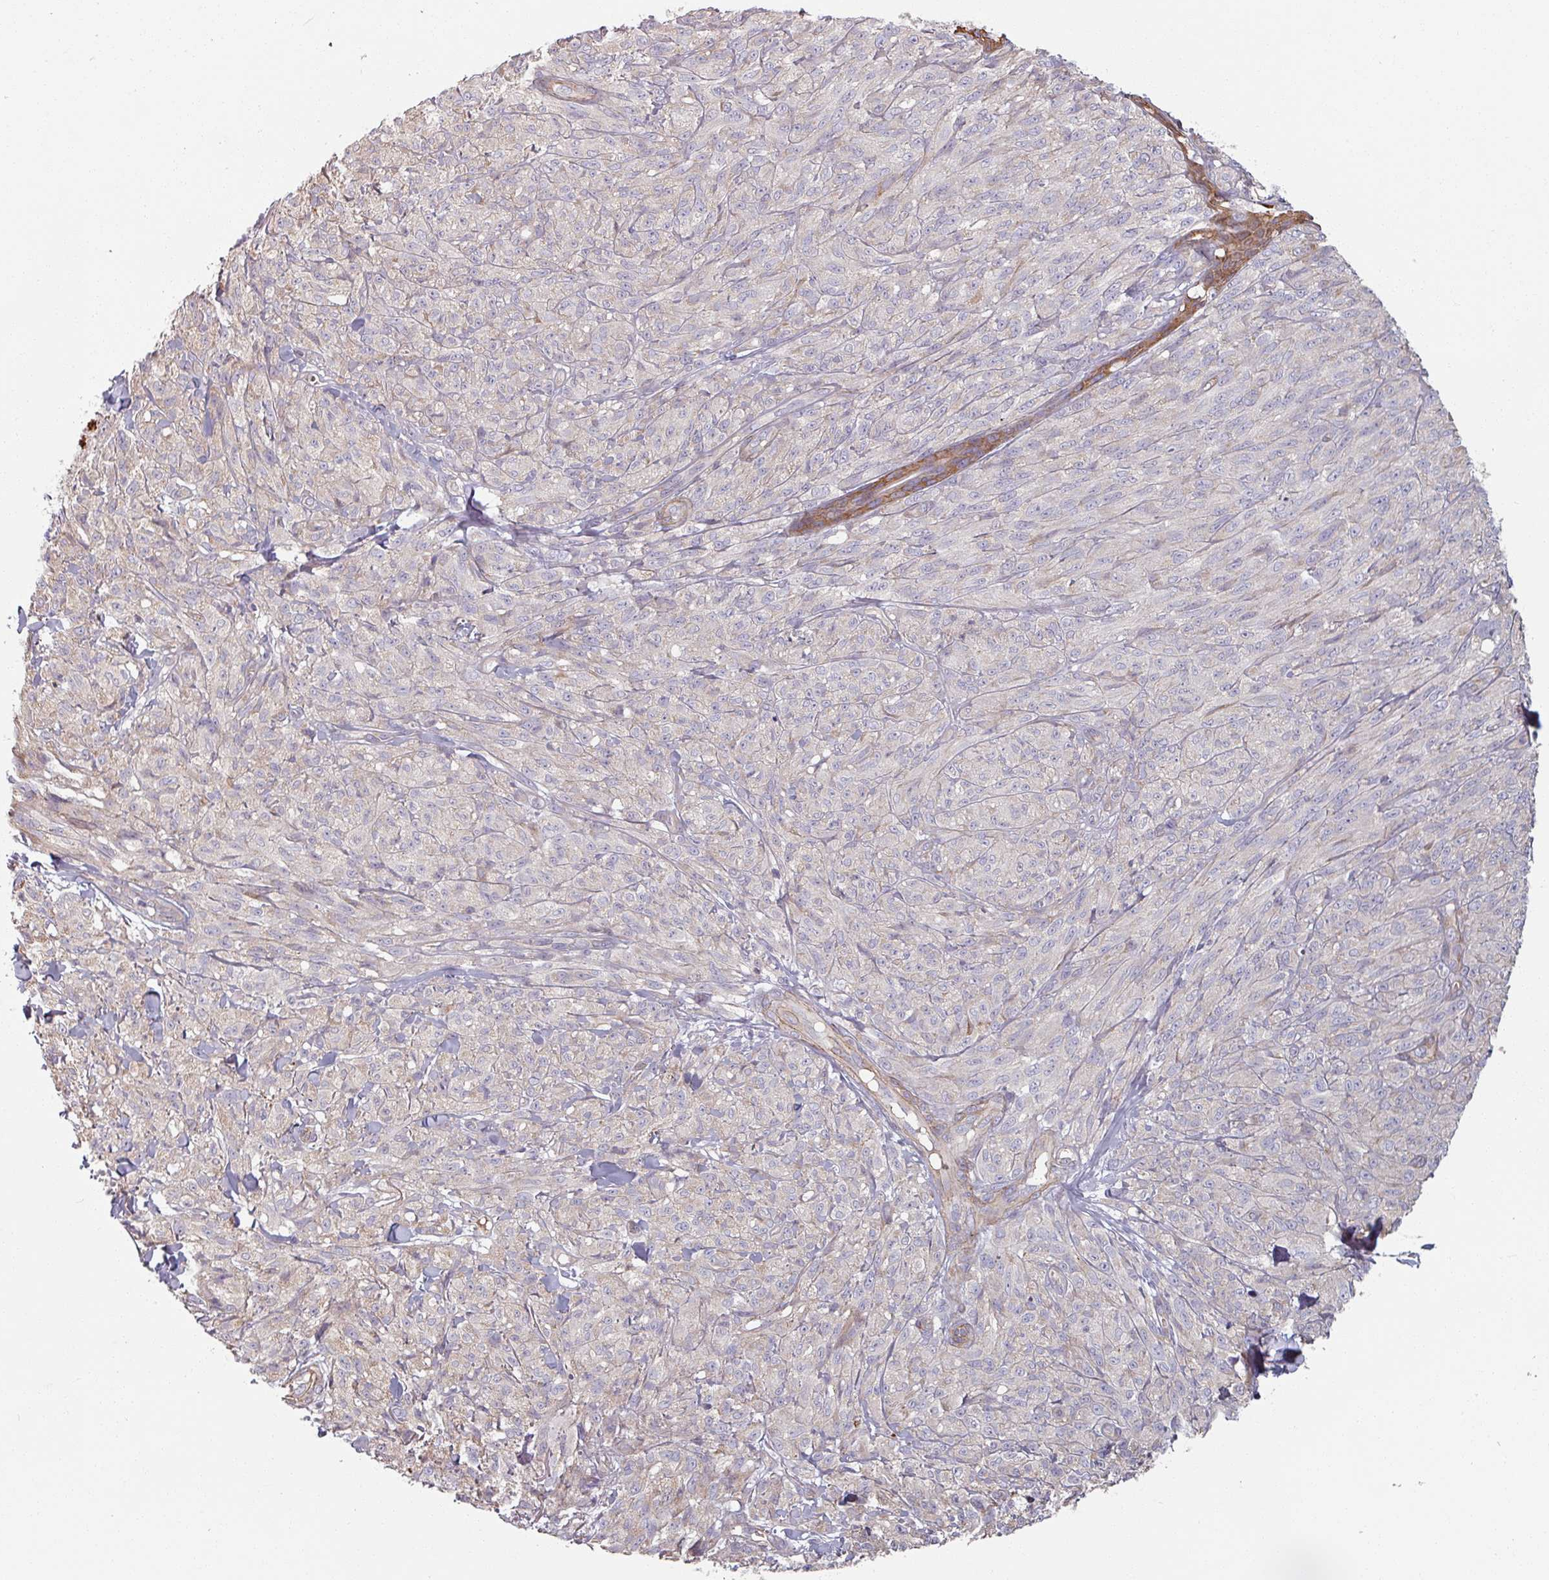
{"staining": {"intensity": "negative", "quantity": "none", "location": "none"}, "tissue": "melanoma", "cell_type": "Tumor cells", "image_type": "cancer", "snomed": [{"axis": "morphology", "description": "Malignant melanoma, NOS"}, {"axis": "topography", "description": "Skin of upper arm"}], "caption": "A histopathology image of human malignant melanoma is negative for staining in tumor cells.", "gene": "C4BPB", "patient": {"sex": "female", "age": 65}}